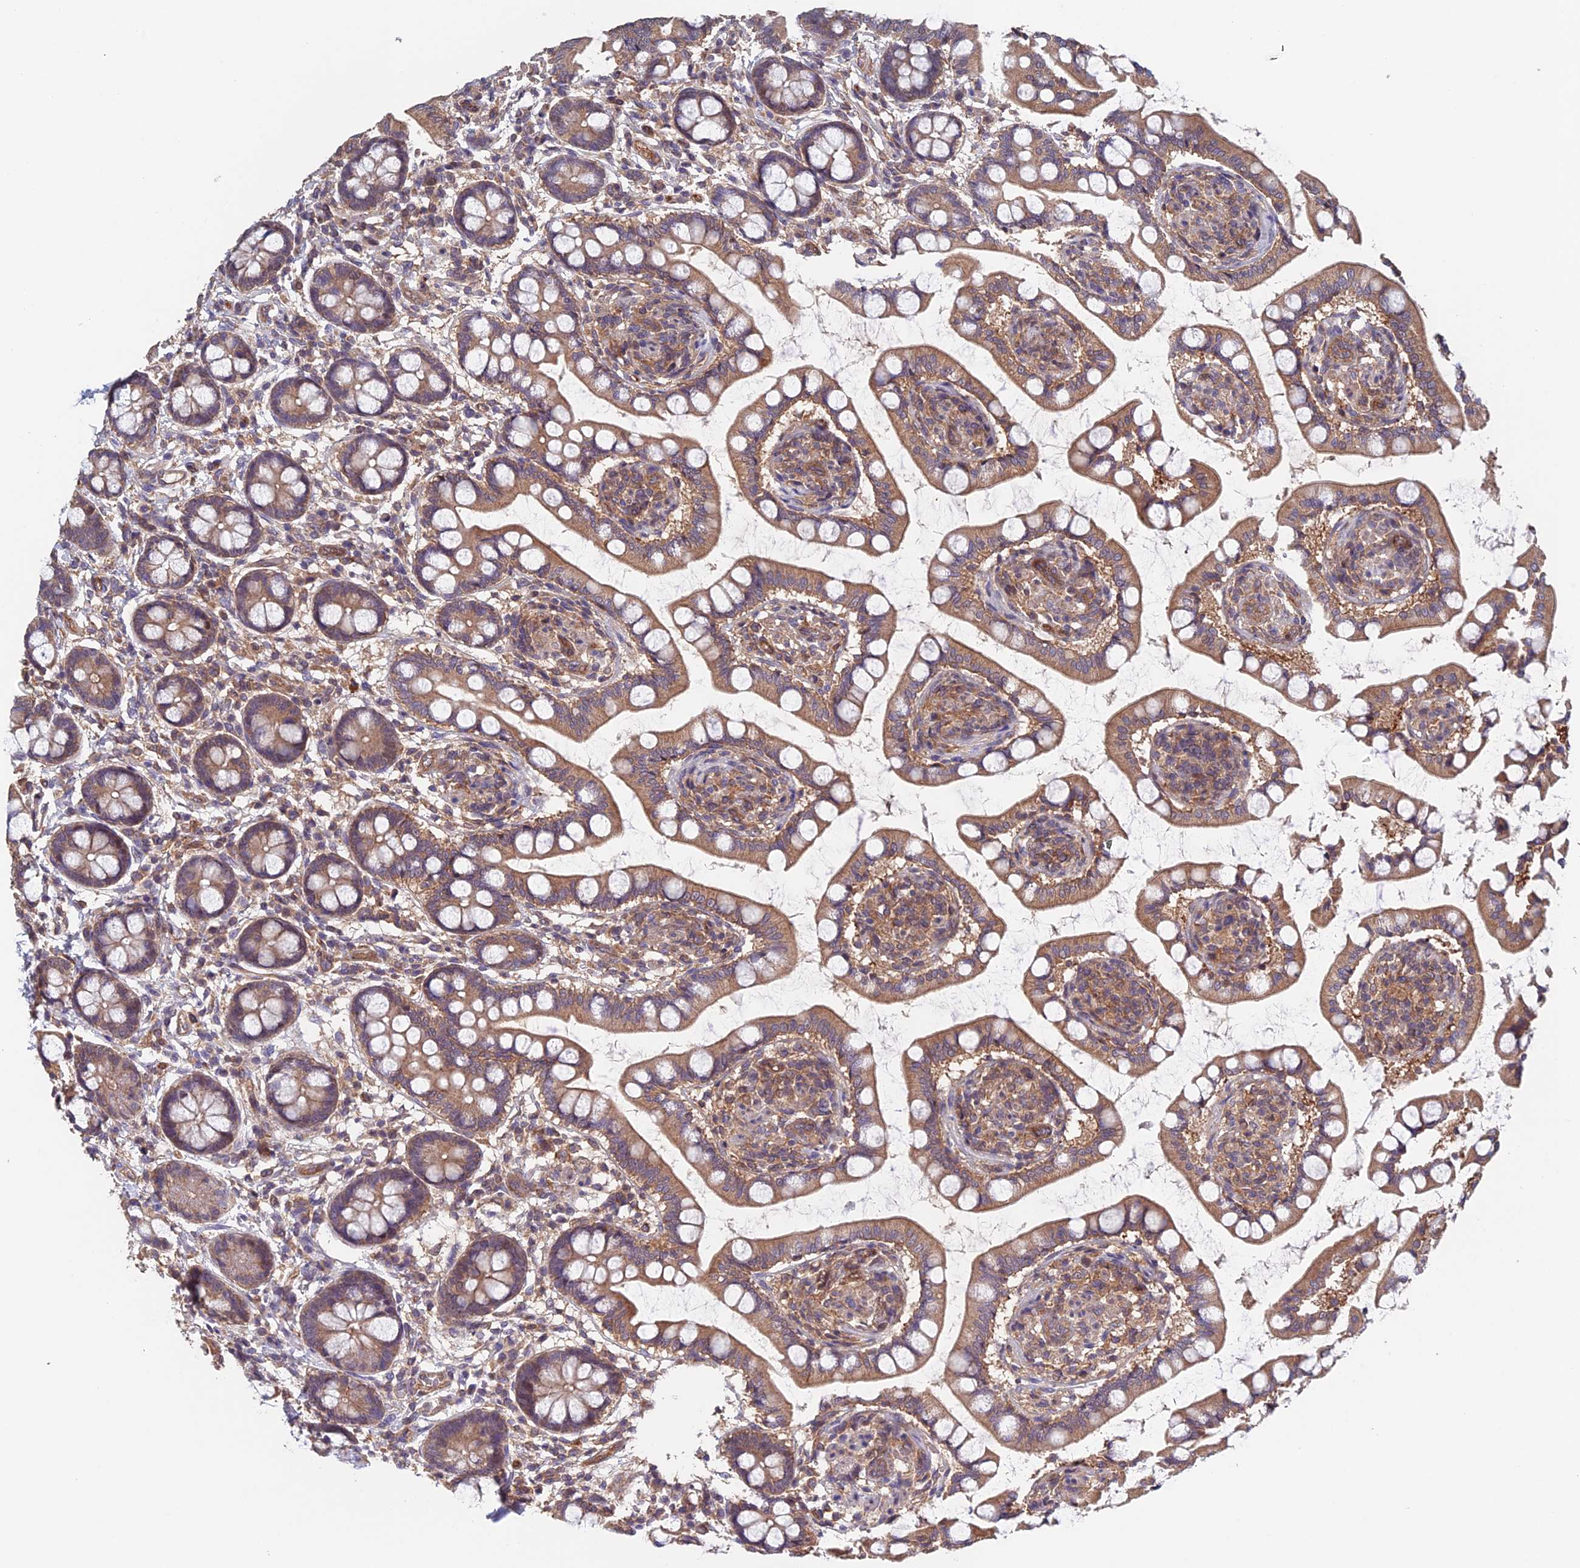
{"staining": {"intensity": "moderate", "quantity": ">75%", "location": "cytoplasmic/membranous"}, "tissue": "small intestine", "cell_type": "Glandular cells", "image_type": "normal", "snomed": [{"axis": "morphology", "description": "Normal tissue, NOS"}, {"axis": "topography", "description": "Small intestine"}], "caption": "Glandular cells exhibit moderate cytoplasmic/membranous expression in about >75% of cells in normal small intestine.", "gene": "NUDT16L1", "patient": {"sex": "male", "age": 52}}